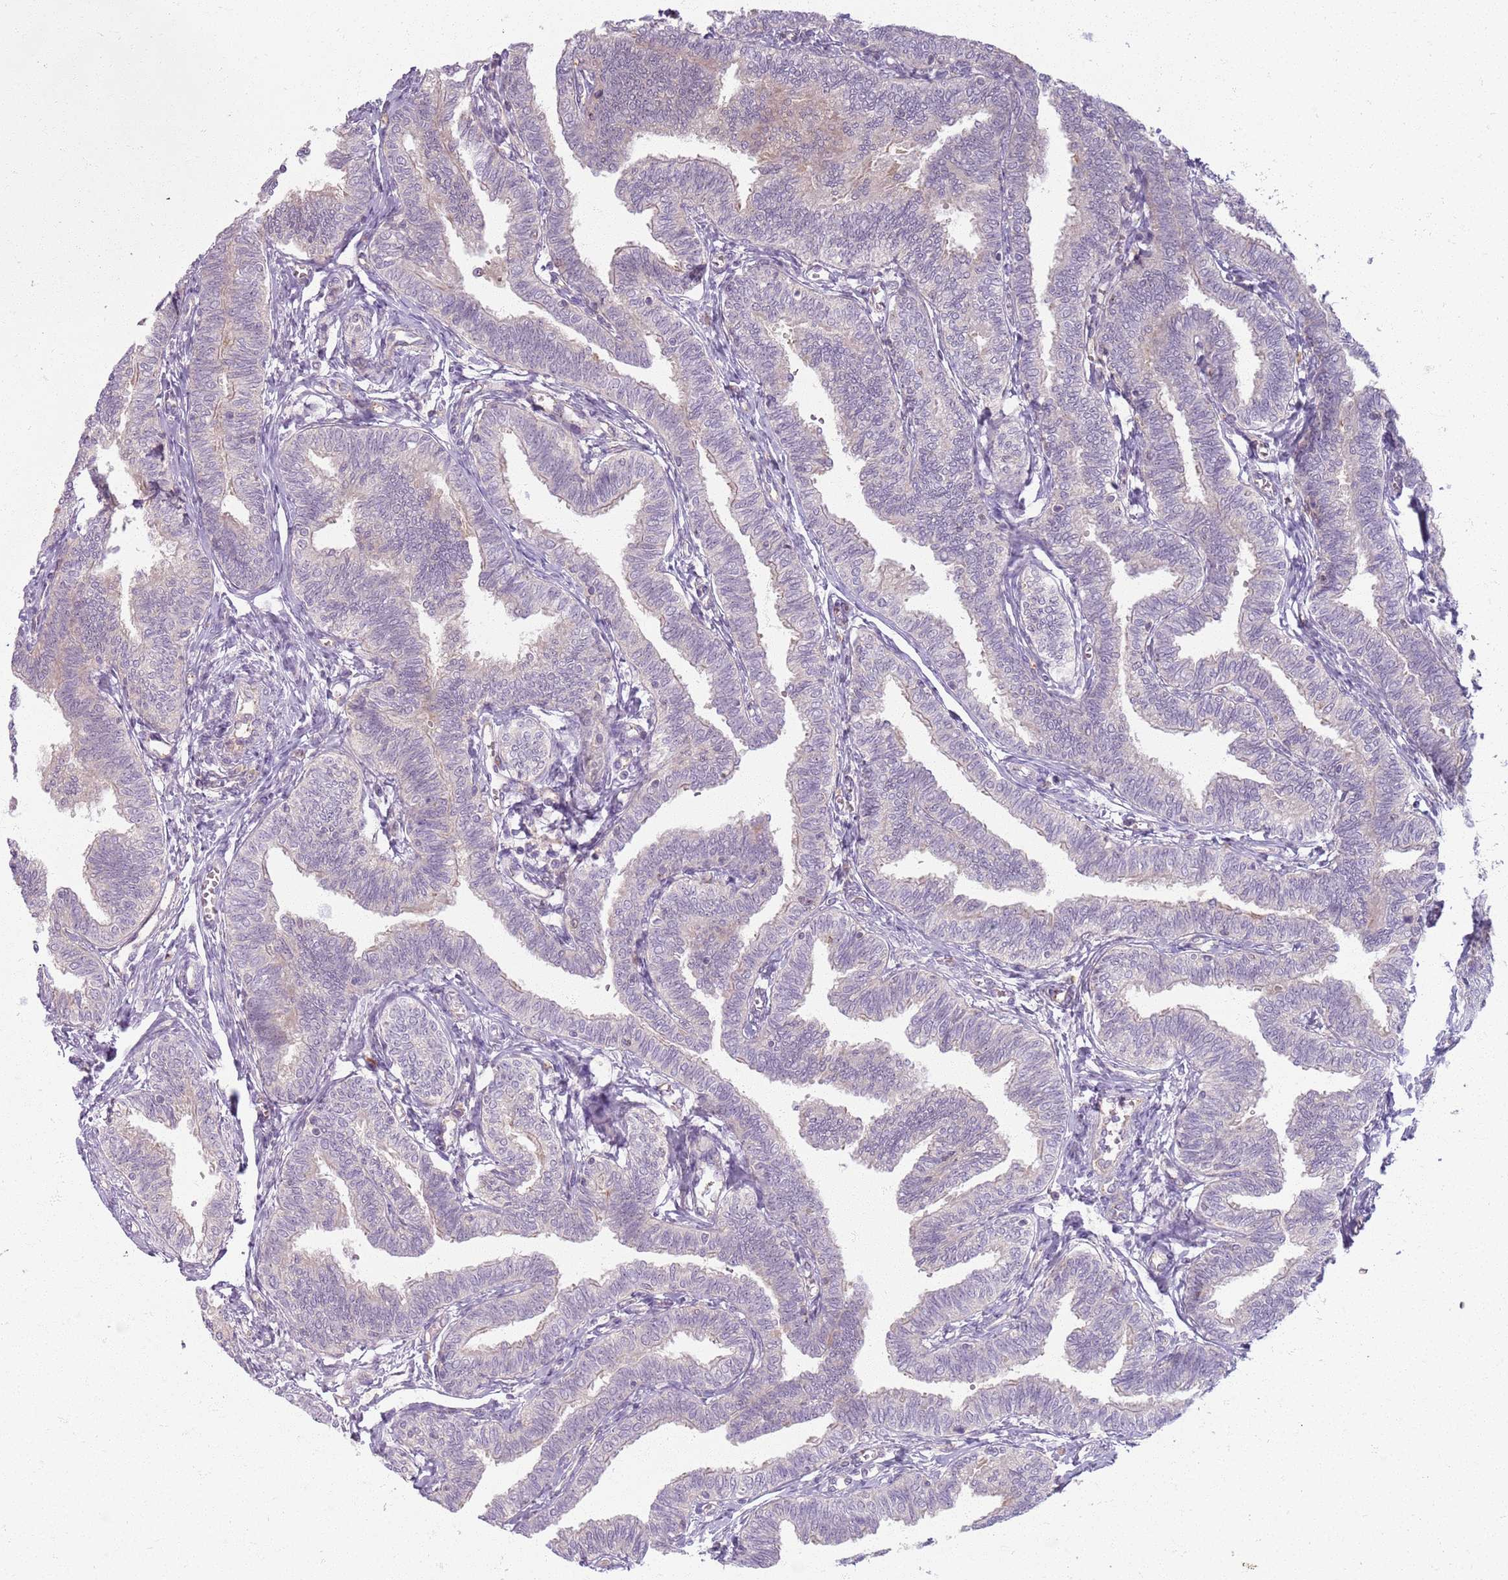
{"staining": {"intensity": "negative", "quantity": "none", "location": "none"}, "tissue": "fallopian tube", "cell_type": "Glandular cells", "image_type": "normal", "snomed": [{"axis": "morphology", "description": "Normal tissue, NOS"}, {"axis": "topography", "description": "Fallopian tube"}, {"axis": "topography", "description": "Ovary"}], "caption": "Immunohistochemical staining of benign human fallopian tube reveals no significant positivity in glandular cells.", "gene": "ZDHHC2", "patient": {"sex": "female", "age": 23}}